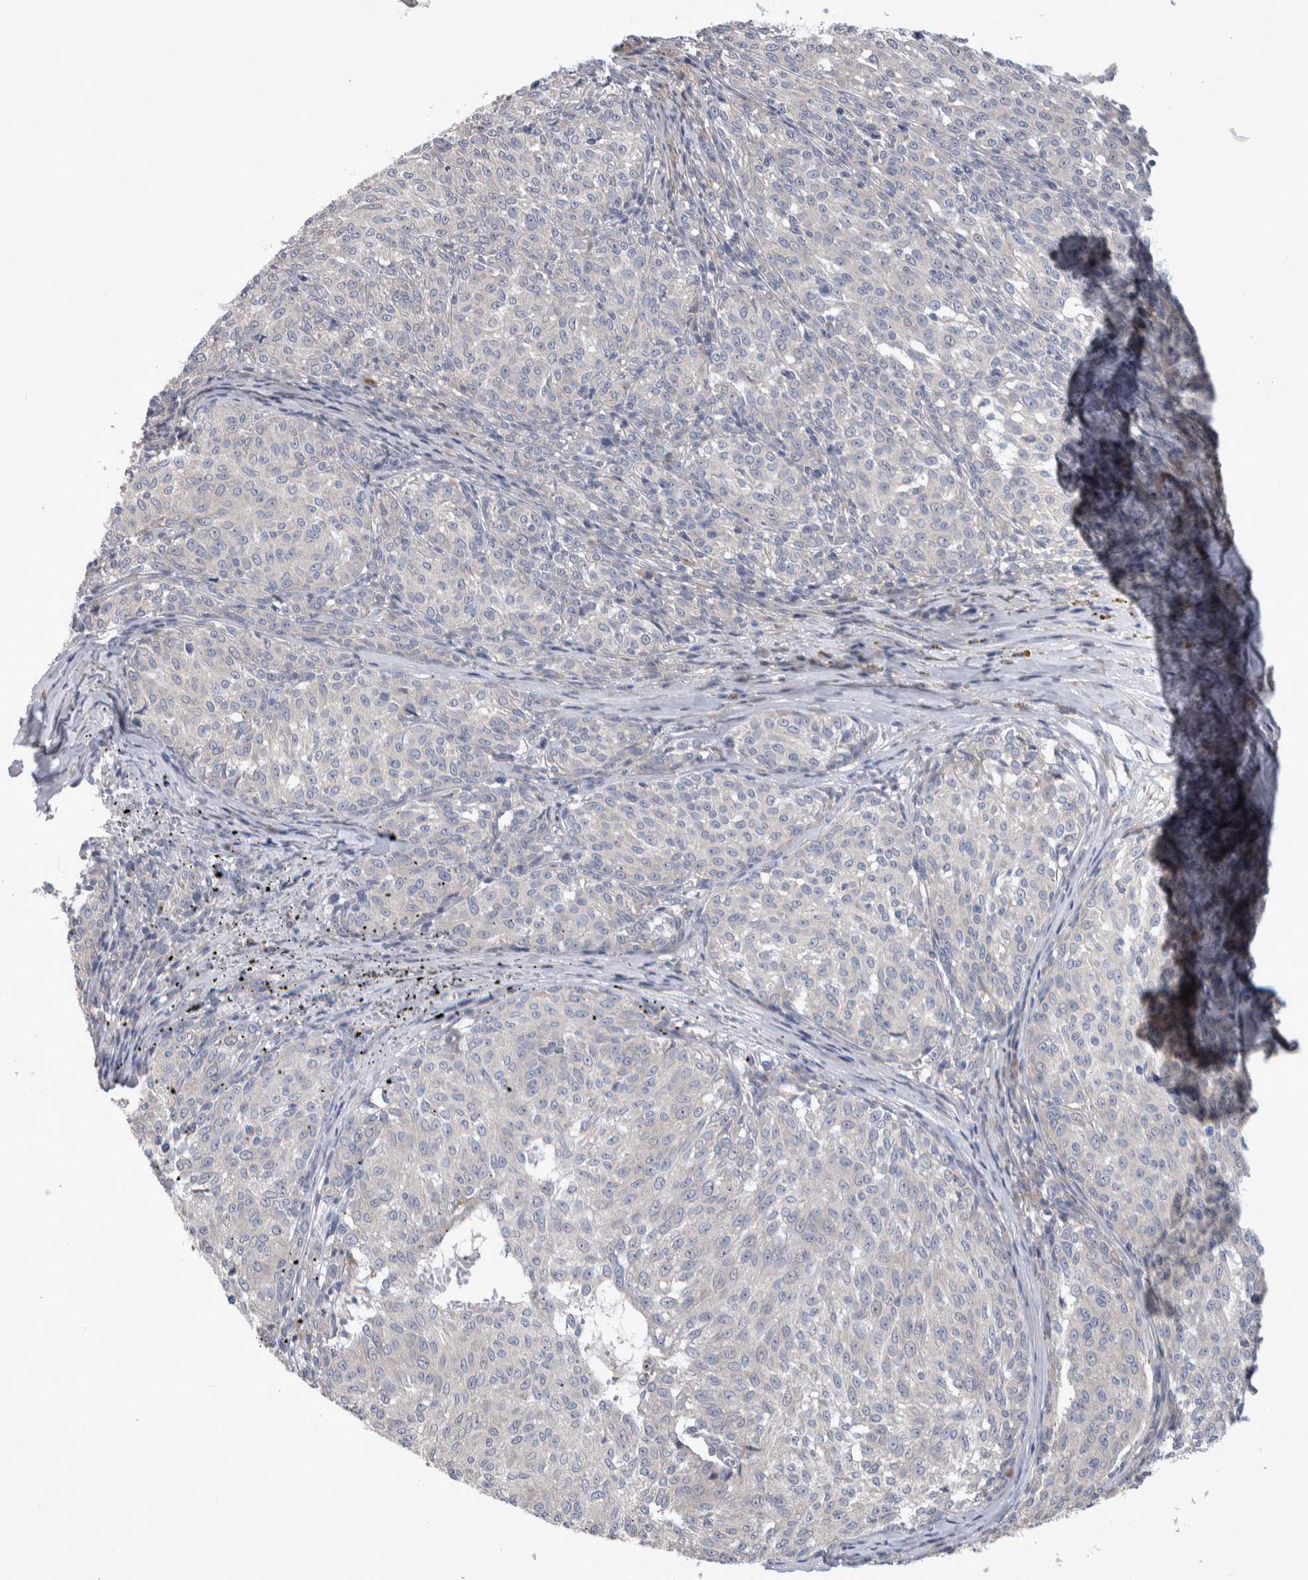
{"staining": {"intensity": "negative", "quantity": "none", "location": "none"}, "tissue": "melanoma", "cell_type": "Tumor cells", "image_type": "cancer", "snomed": [{"axis": "morphology", "description": "Malignant melanoma, NOS"}, {"axis": "topography", "description": "Skin"}], "caption": "Immunohistochemical staining of human malignant melanoma reveals no significant expression in tumor cells.", "gene": "IBTK", "patient": {"sex": "female", "age": 72}}